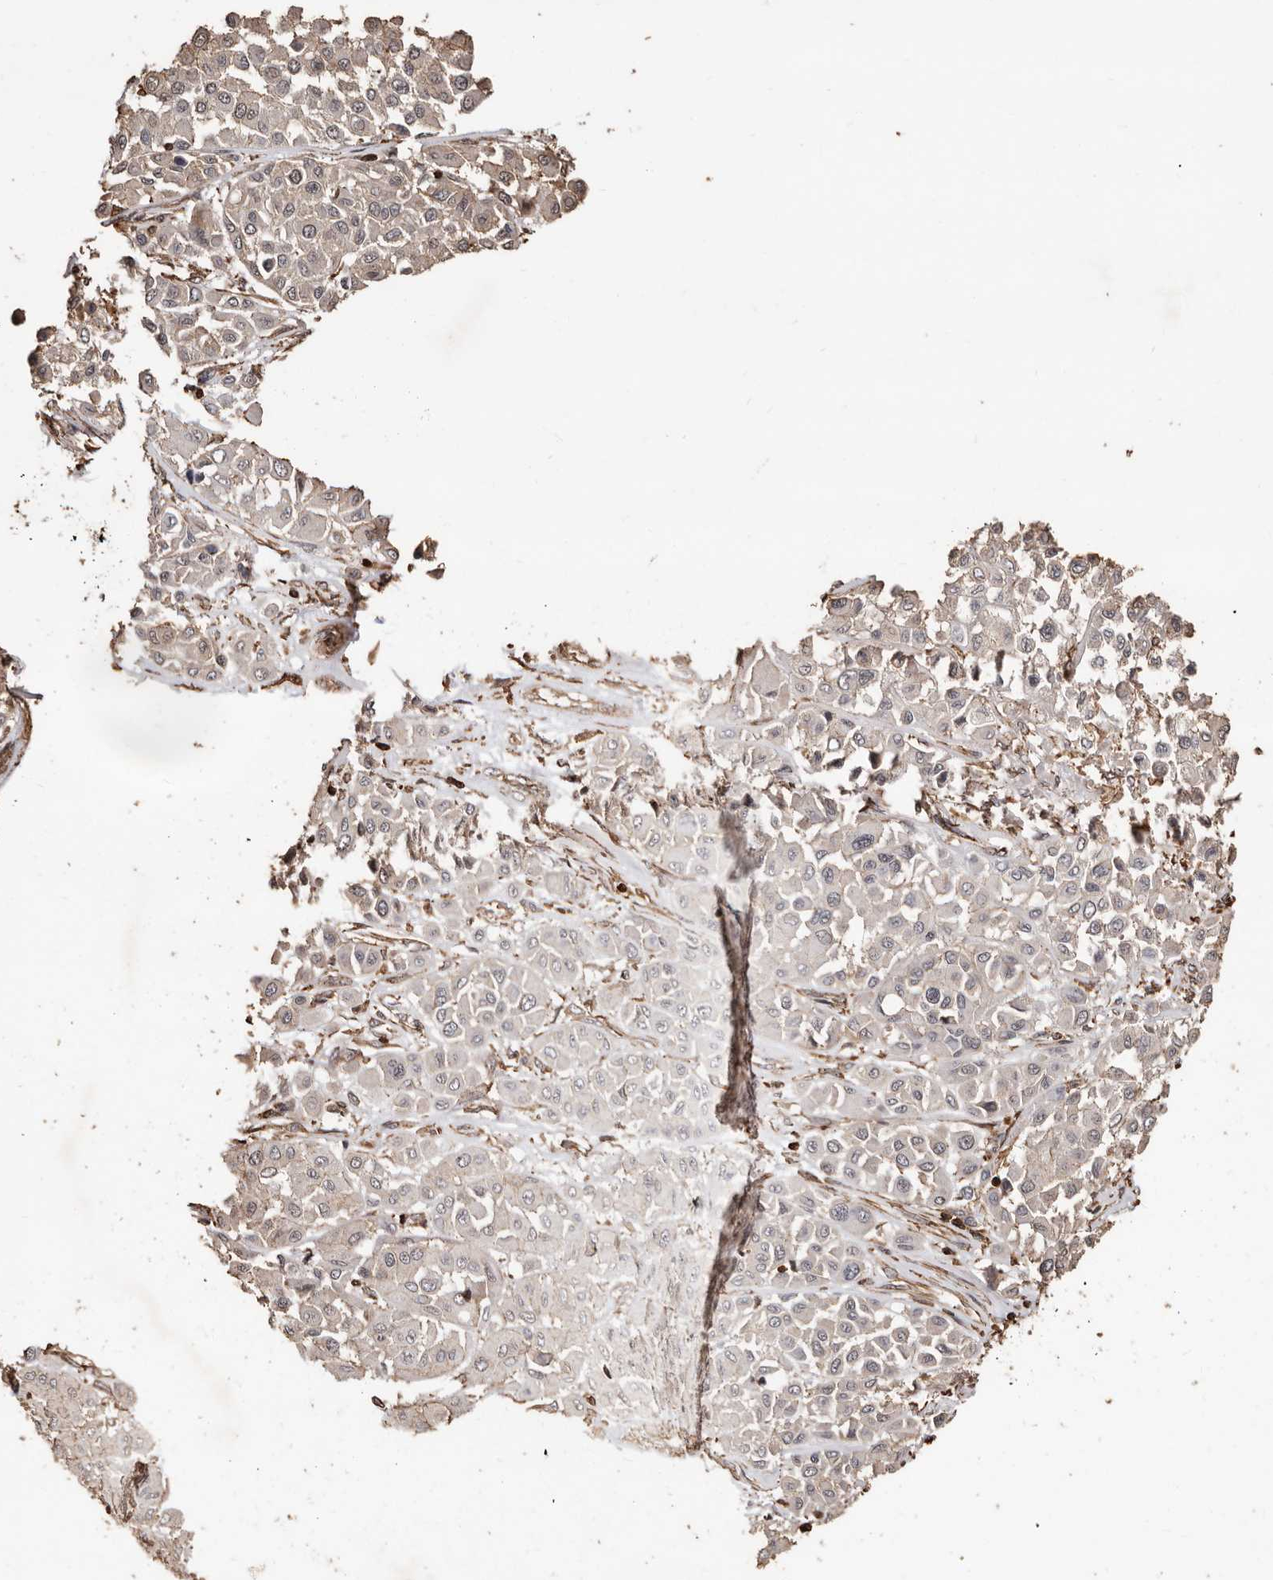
{"staining": {"intensity": "negative", "quantity": "none", "location": "none"}, "tissue": "melanoma", "cell_type": "Tumor cells", "image_type": "cancer", "snomed": [{"axis": "morphology", "description": "Malignant melanoma, Metastatic site"}, {"axis": "topography", "description": "Soft tissue"}], "caption": "Malignant melanoma (metastatic site) was stained to show a protein in brown. There is no significant staining in tumor cells.", "gene": "GSK3A", "patient": {"sex": "male", "age": 41}}